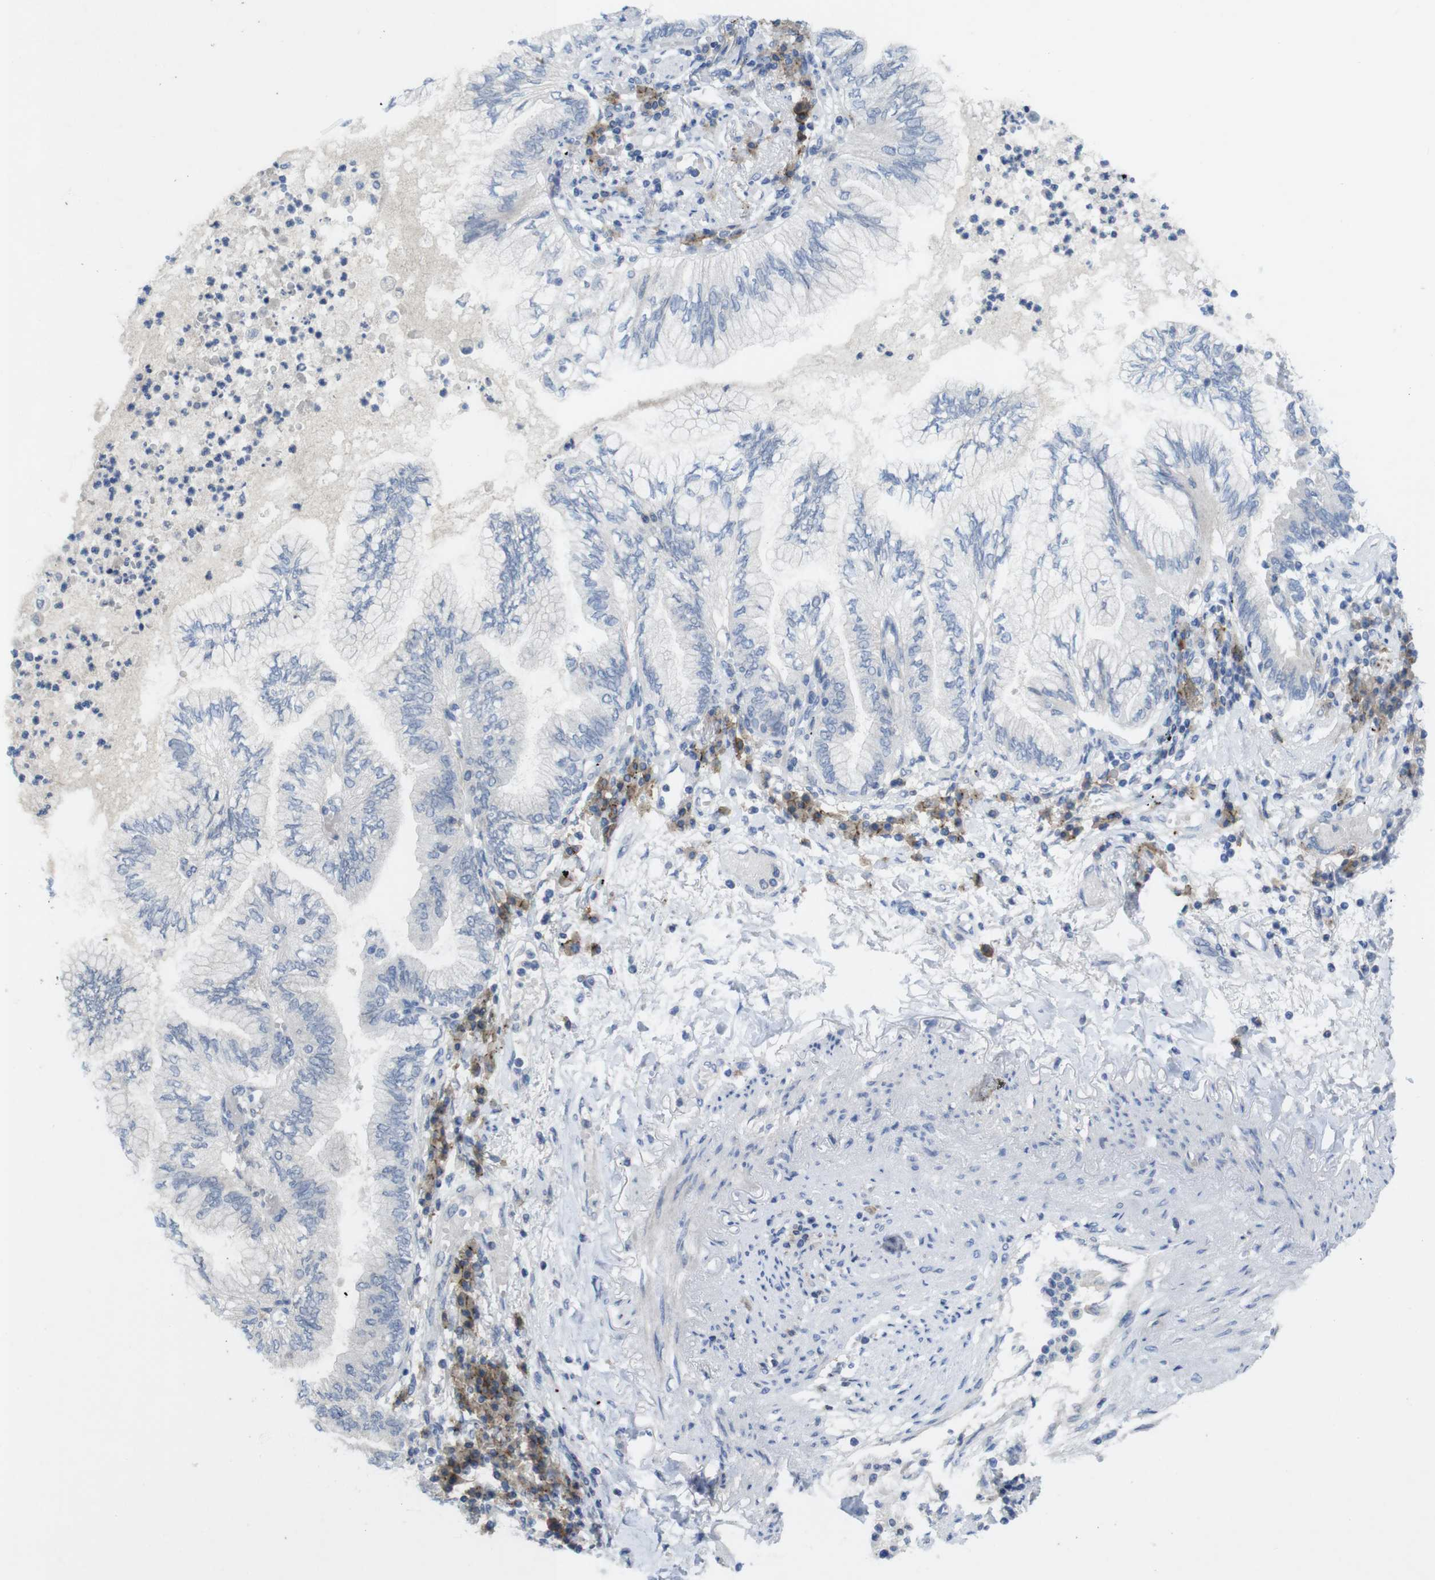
{"staining": {"intensity": "negative", "quantity": "none", "location": "none"}, "tissue": "lung cancer", "cell_type": "Tumor cells", "image_type": "cancer", "snomed": [{"axis": "morphology", "description": "Normal tissue, NOS"}, {"axis": "morphology", "description": "Adenocarcinoma, NOS"}, {"axis": "topography", "description": "Bronchus"}, {"axis": "topography", "description": "Lung"}], "caption": "There is no significant staining in tumor cells of adenocarcinoma (lung). The staining is performed using DAB brown chromogen with nuclei counter-stained in using hematoxylin.", "gene": "SLAMF7", "patient": {"sex": "female", "age": 70}}